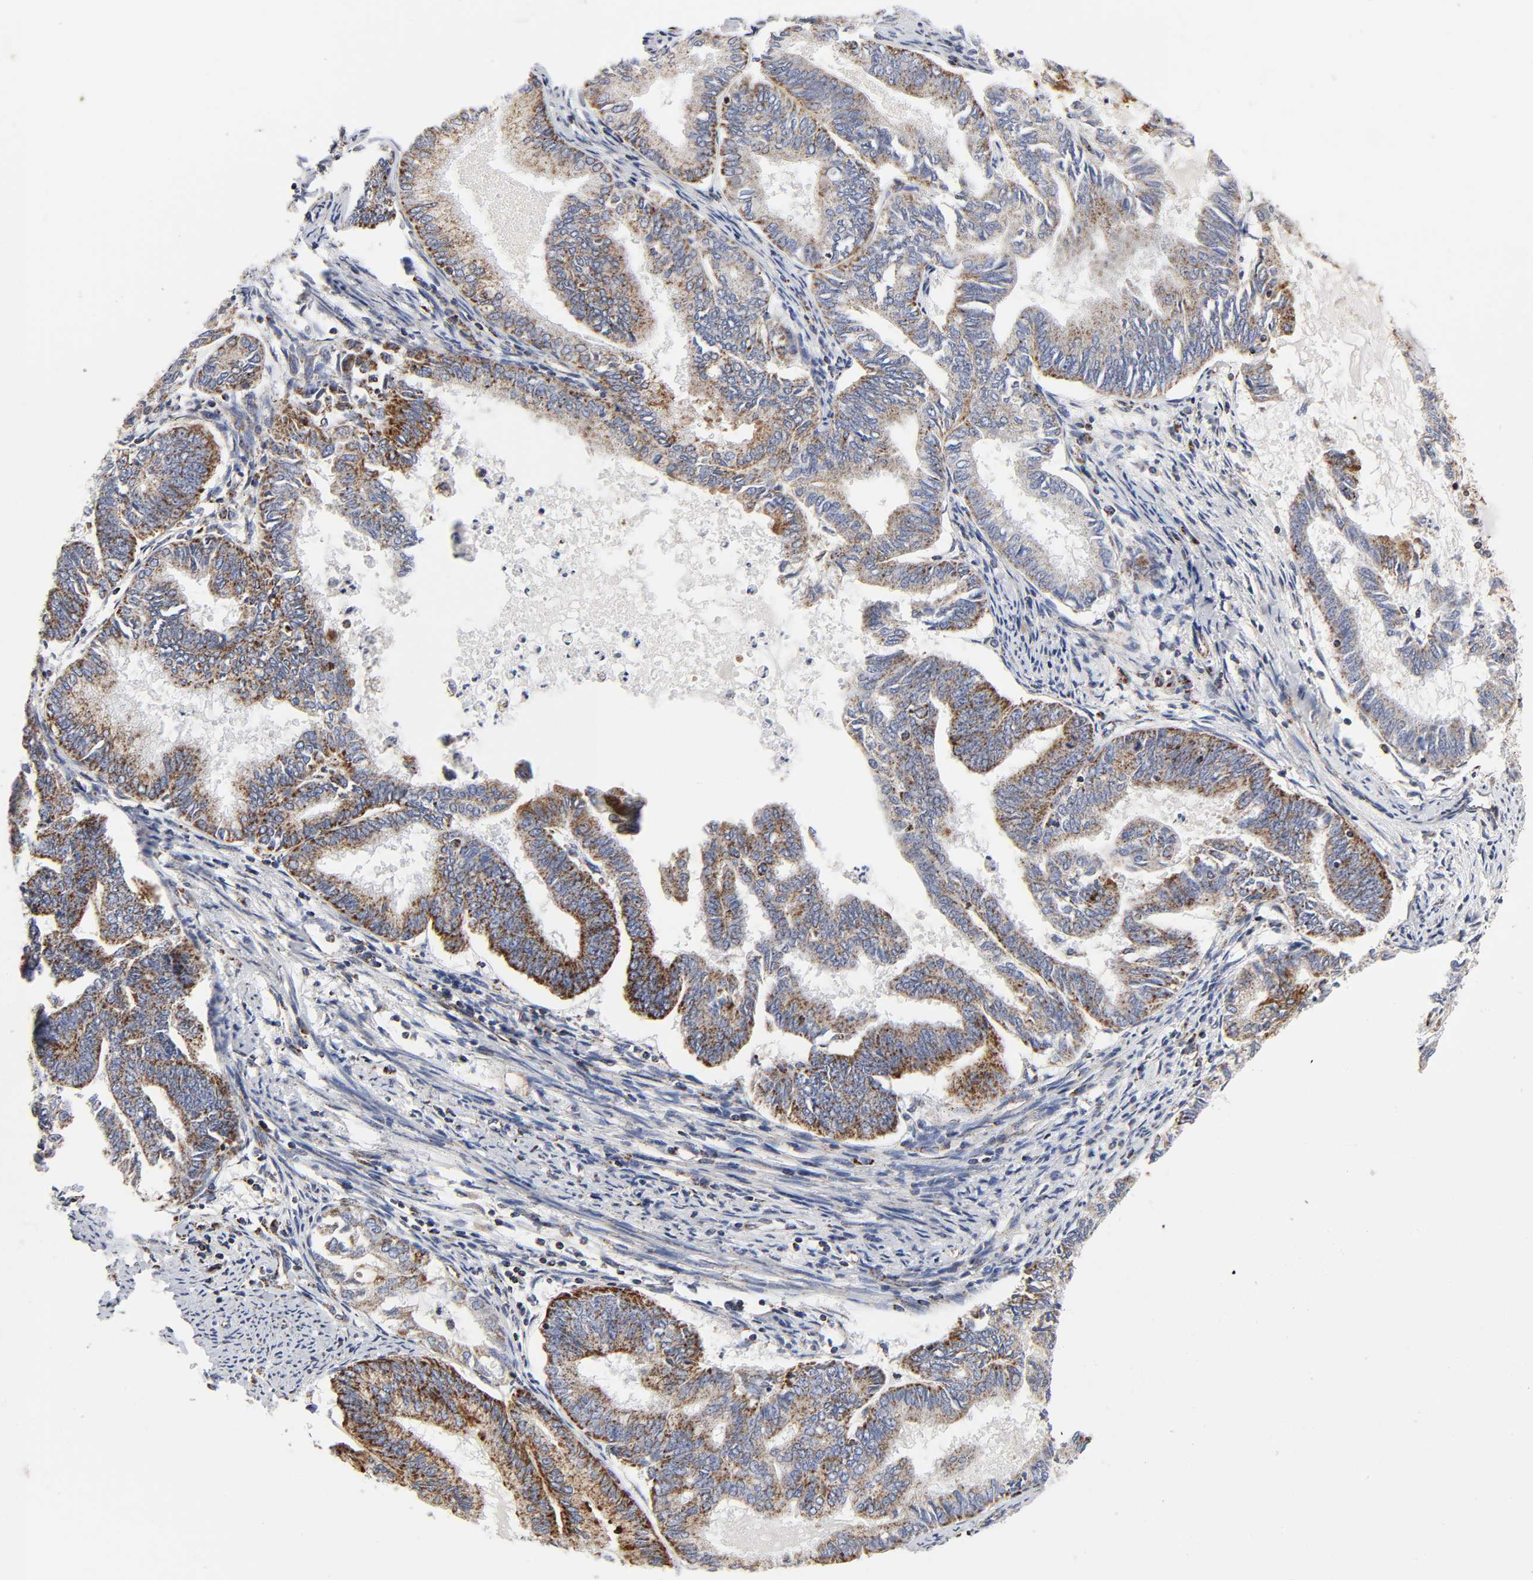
{"staining": {"intensity": "strong", "quantity": ">75%", "location": "cytoplasmic/membranous"}, "tissue": "endometrial cancer", "cell_type": "Tumor cells", "image_type": "cancer", "snomed": [{"axis": "morphology", "description": "Adenocarcinoma, NOS"}, {"axis": "topography", "description": "Endometrium"}], "caption": "There is high levels of strong cytoplasmic/membranous expression in tumor cells of adenocarcinoma (endometrial), as demonstrated by immunohistochemical staining (brown color).", "gene": "AOPEP", "patient": {"sex": "female", "age": 86}}